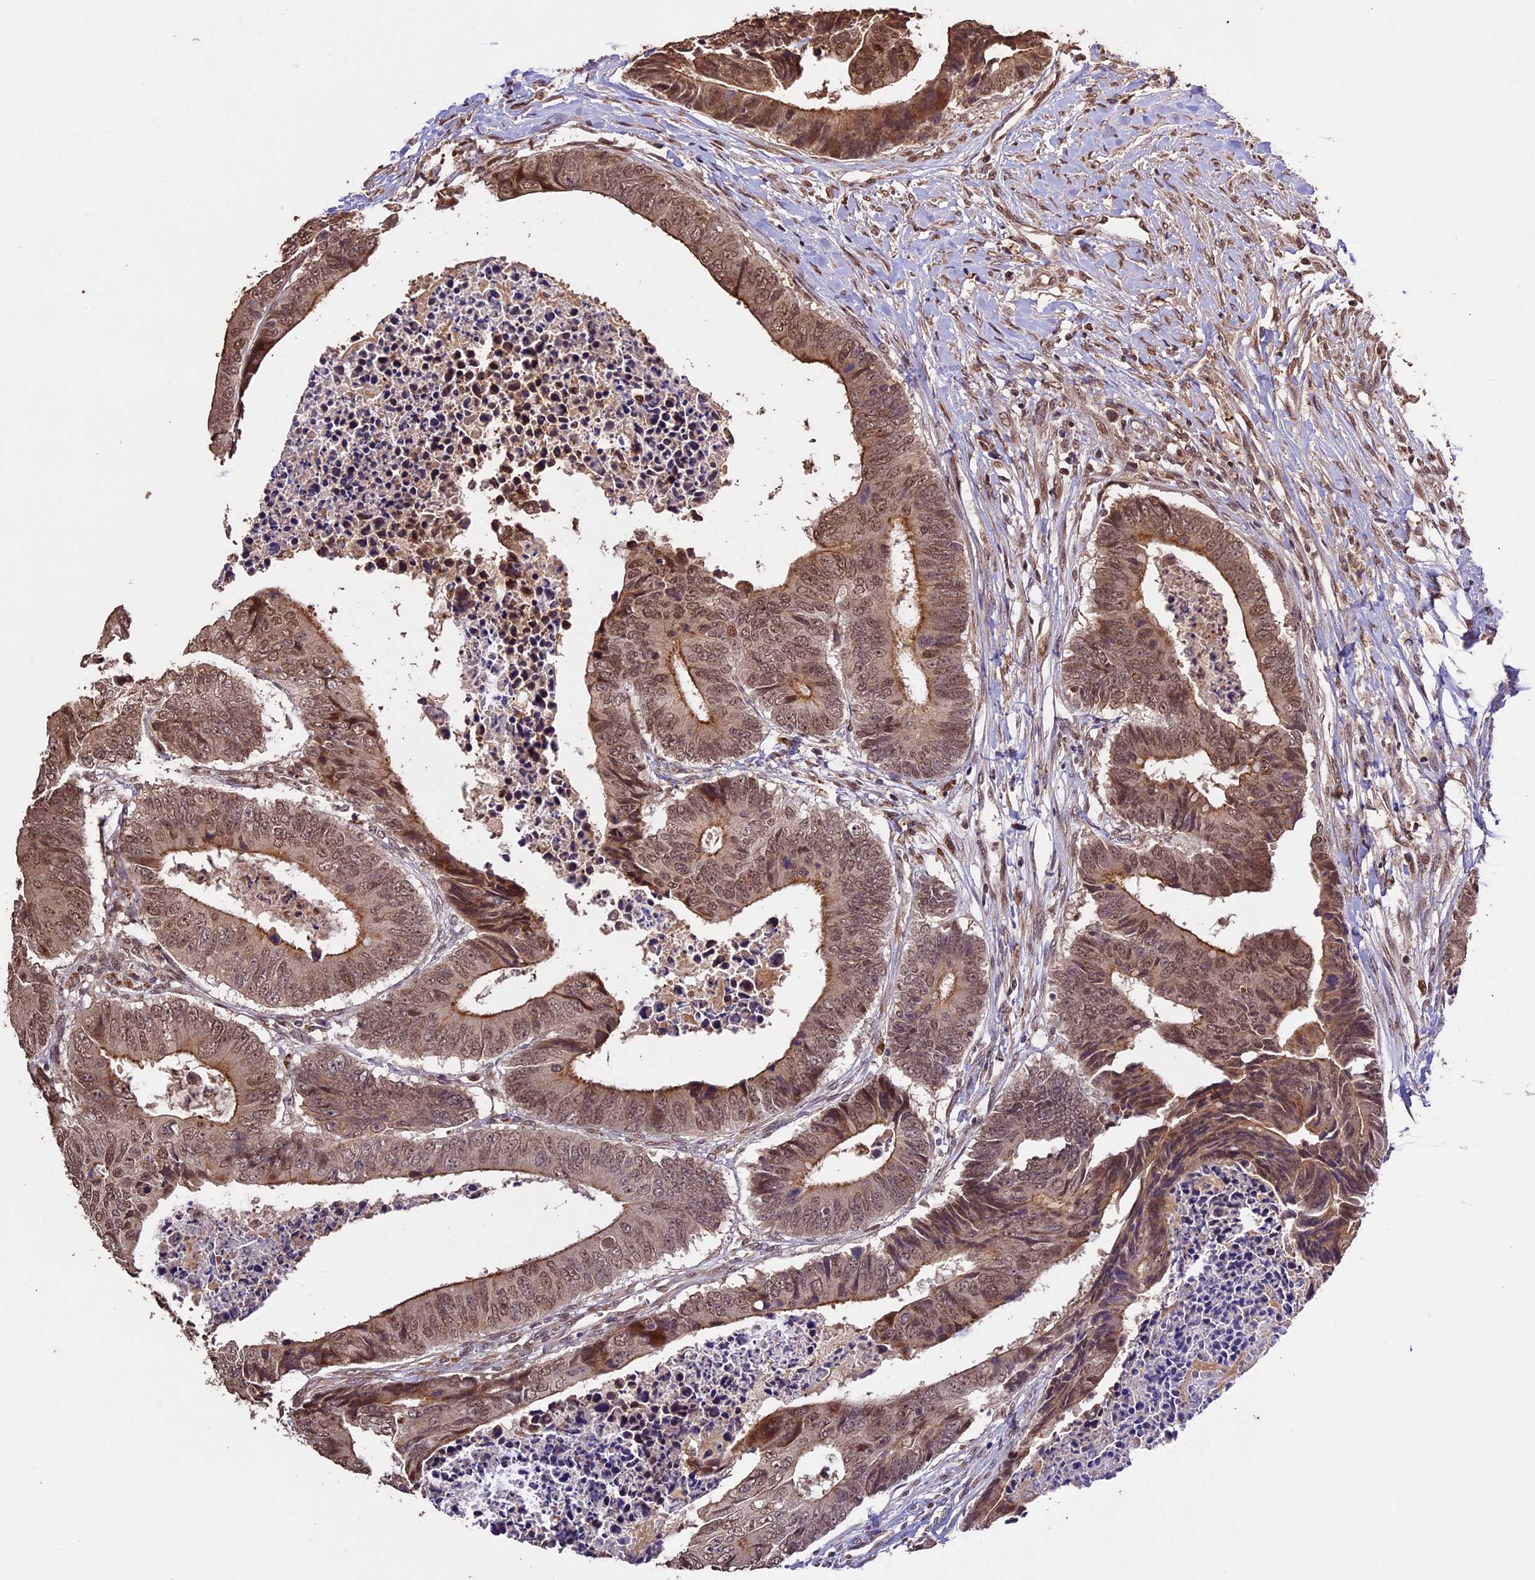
{"staining": {"intensity": "moderate", "quantity": ">75%", "location": "cytoplasmic/membranous,nuclear"}, "tissue": "colorectal cancer", "cell_type": "Tumor cells", "image_type": "cancer", "snomed": [{"axis": "morphology", "description": "Adenocarcinoma, NOS"}, {"axis": "topography", "description": "Rectum"}], "caption": "The photomicrograph reveals immunohistochemical staining of colorectal cancer. There is moderate cytoplasmic/membranous and nuclear positivity is identified in about >75% of tumor cells.", "gene": "CDKN2AIP", "patient": {"sex": "male", "age": 84}}